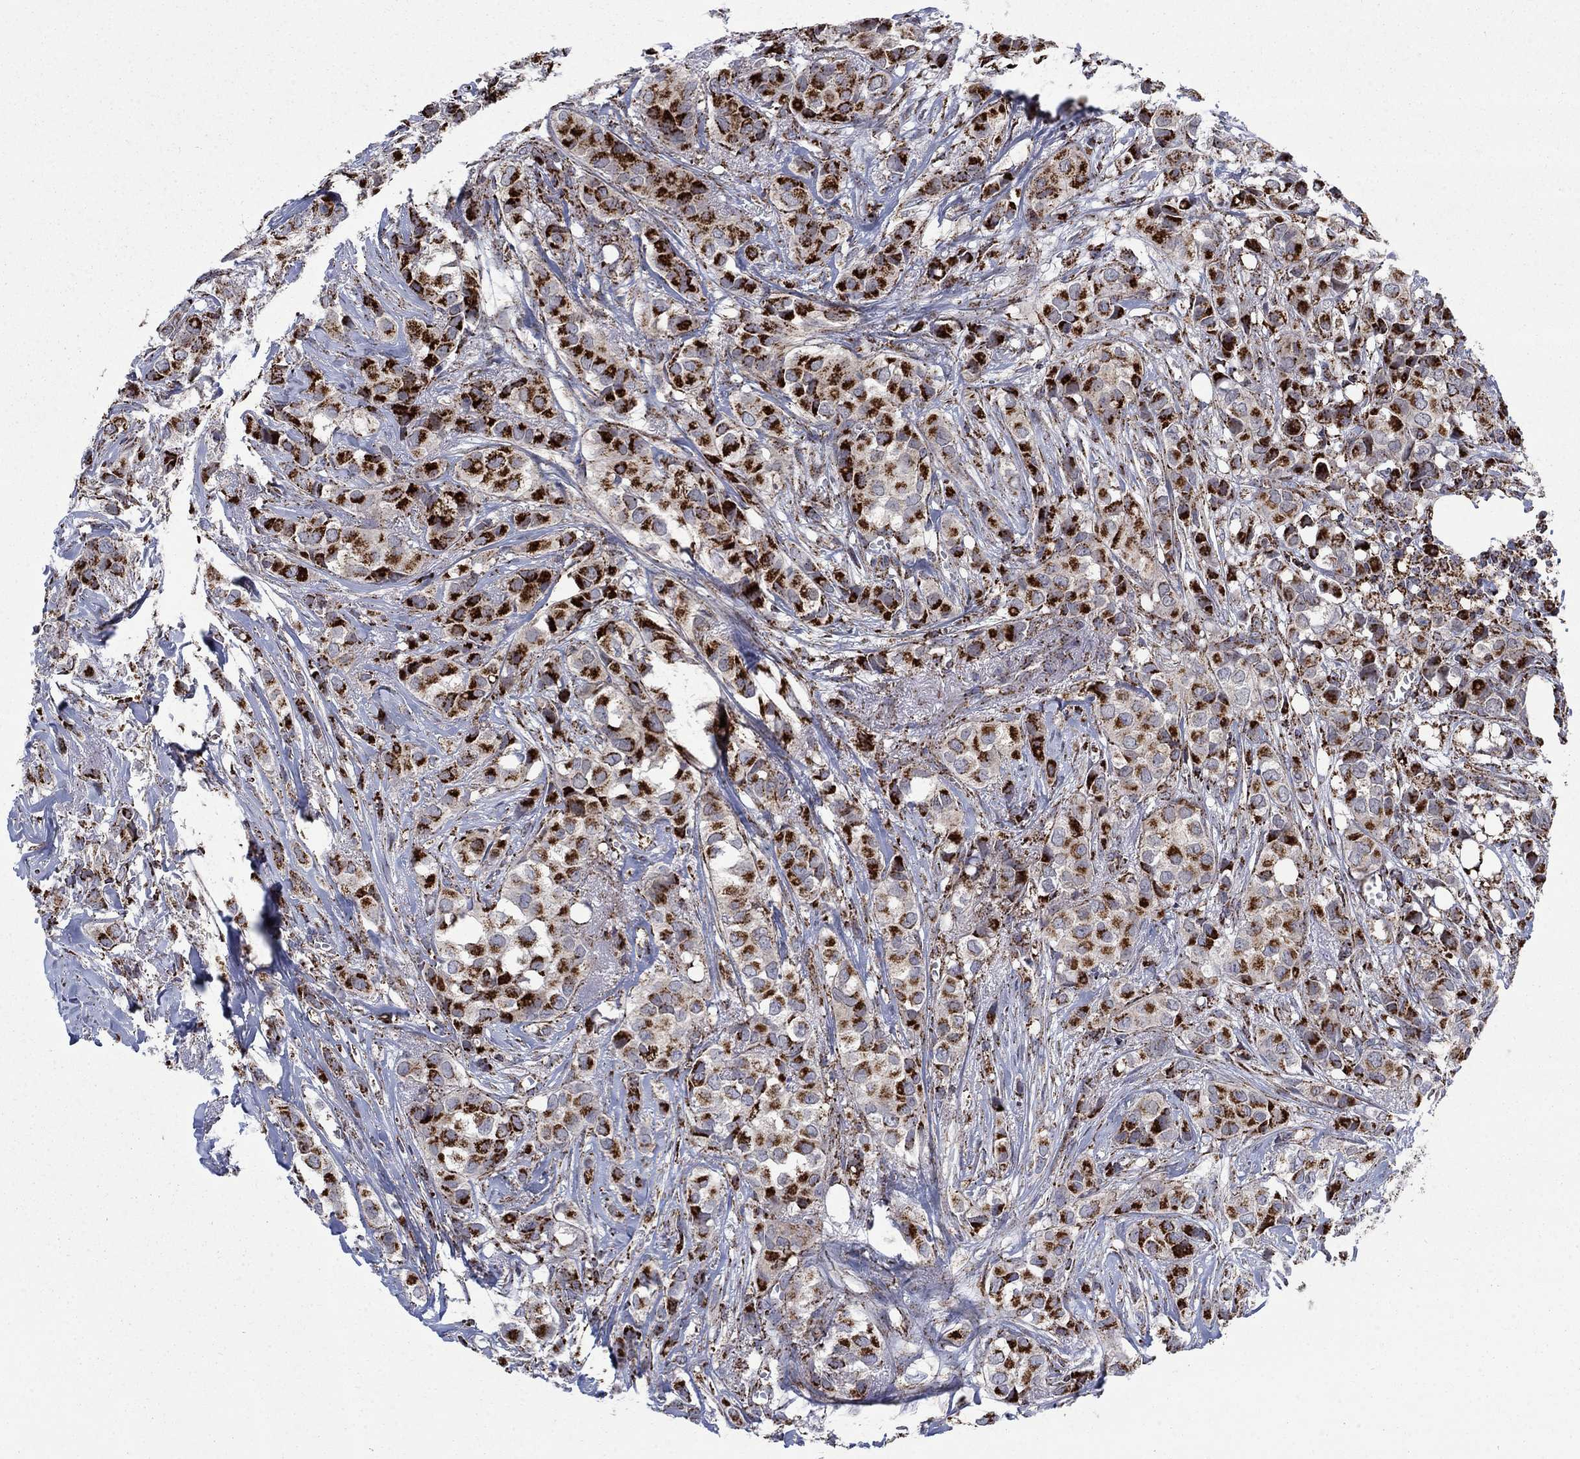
{"staining": {"intensity": "strong", "quantity": ">75%", "location": "cytoplasmic/membranous"}, "tissue": "breast cancer", "cell_type": "Tumor cells", "image_type": "cancer", "snomed": [{"axis": "morphology", "description": "Duct carcinoma"}, {"axis": "topography", "description": "Breast"}], "caption": "High-power microscopy captured an IHC histopathology image of breast intraductal carcinoma, revealing strong cytoplasmic/membranous expression in about >75% of tumor cells.", "gene": "MOAP1", "patient": {"sex": "female", "age": 85}}